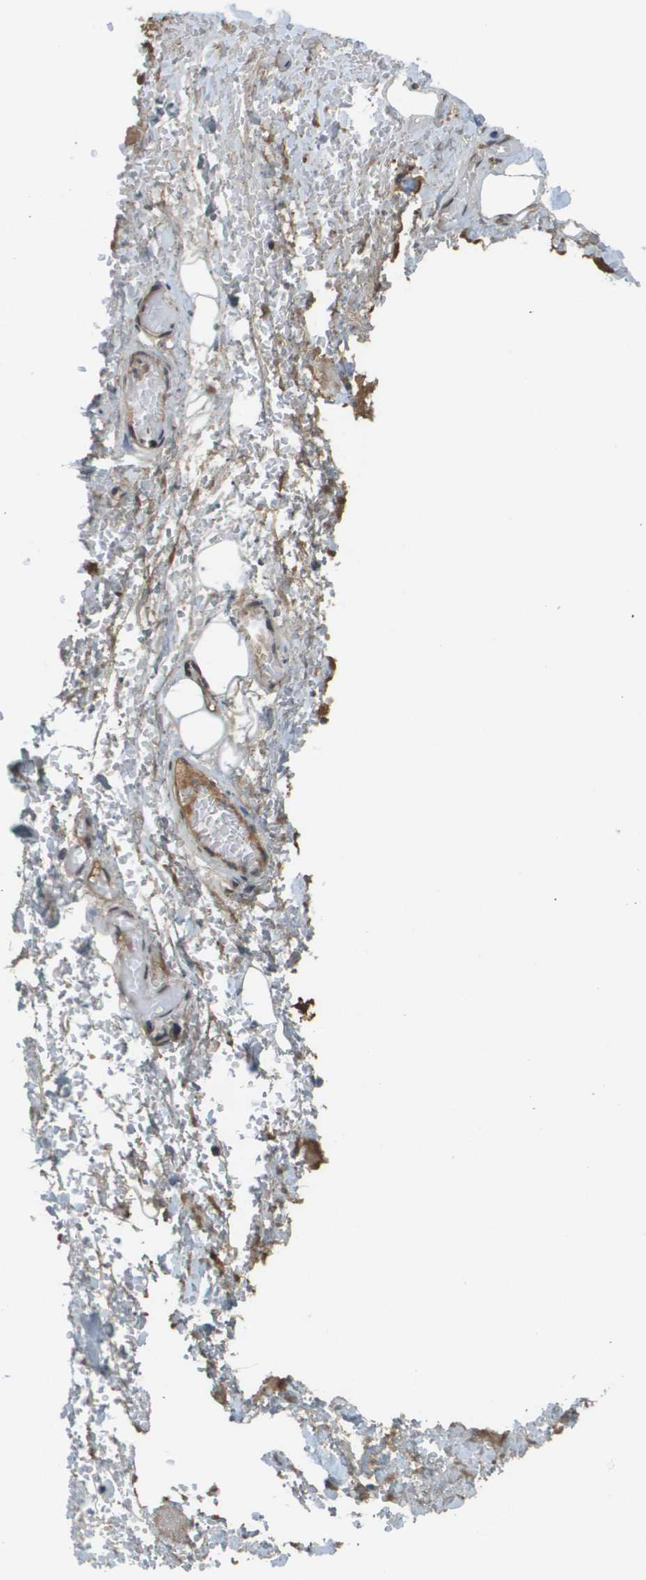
{"staining": {"intensity": "moderate", "quantity": ">75%", "location": "cytoplasmic/membranous"}, "tissue": "soft tissue", "cell_type": "Fibroblasts", "image_type": "normal", "snomed": [{"axis": "morphology", "description": "Normal tissue, NOS"}, {"axis": "morphology", "description": "Adenocarcinoma, NOS"}, {"axis": "topography", "description": "Esophagus"}], "caption": "A brown stain labels moderate cytoplasmic/membranous positivity of a protein in fibroblasts of benign soft tissue. (DAB (3,3'-diaminobenzidine) = brown stain, brightfield microscopy at high magnification).", "gene": "NDRG2", "patient": {"sex": "male", "age": 62}}